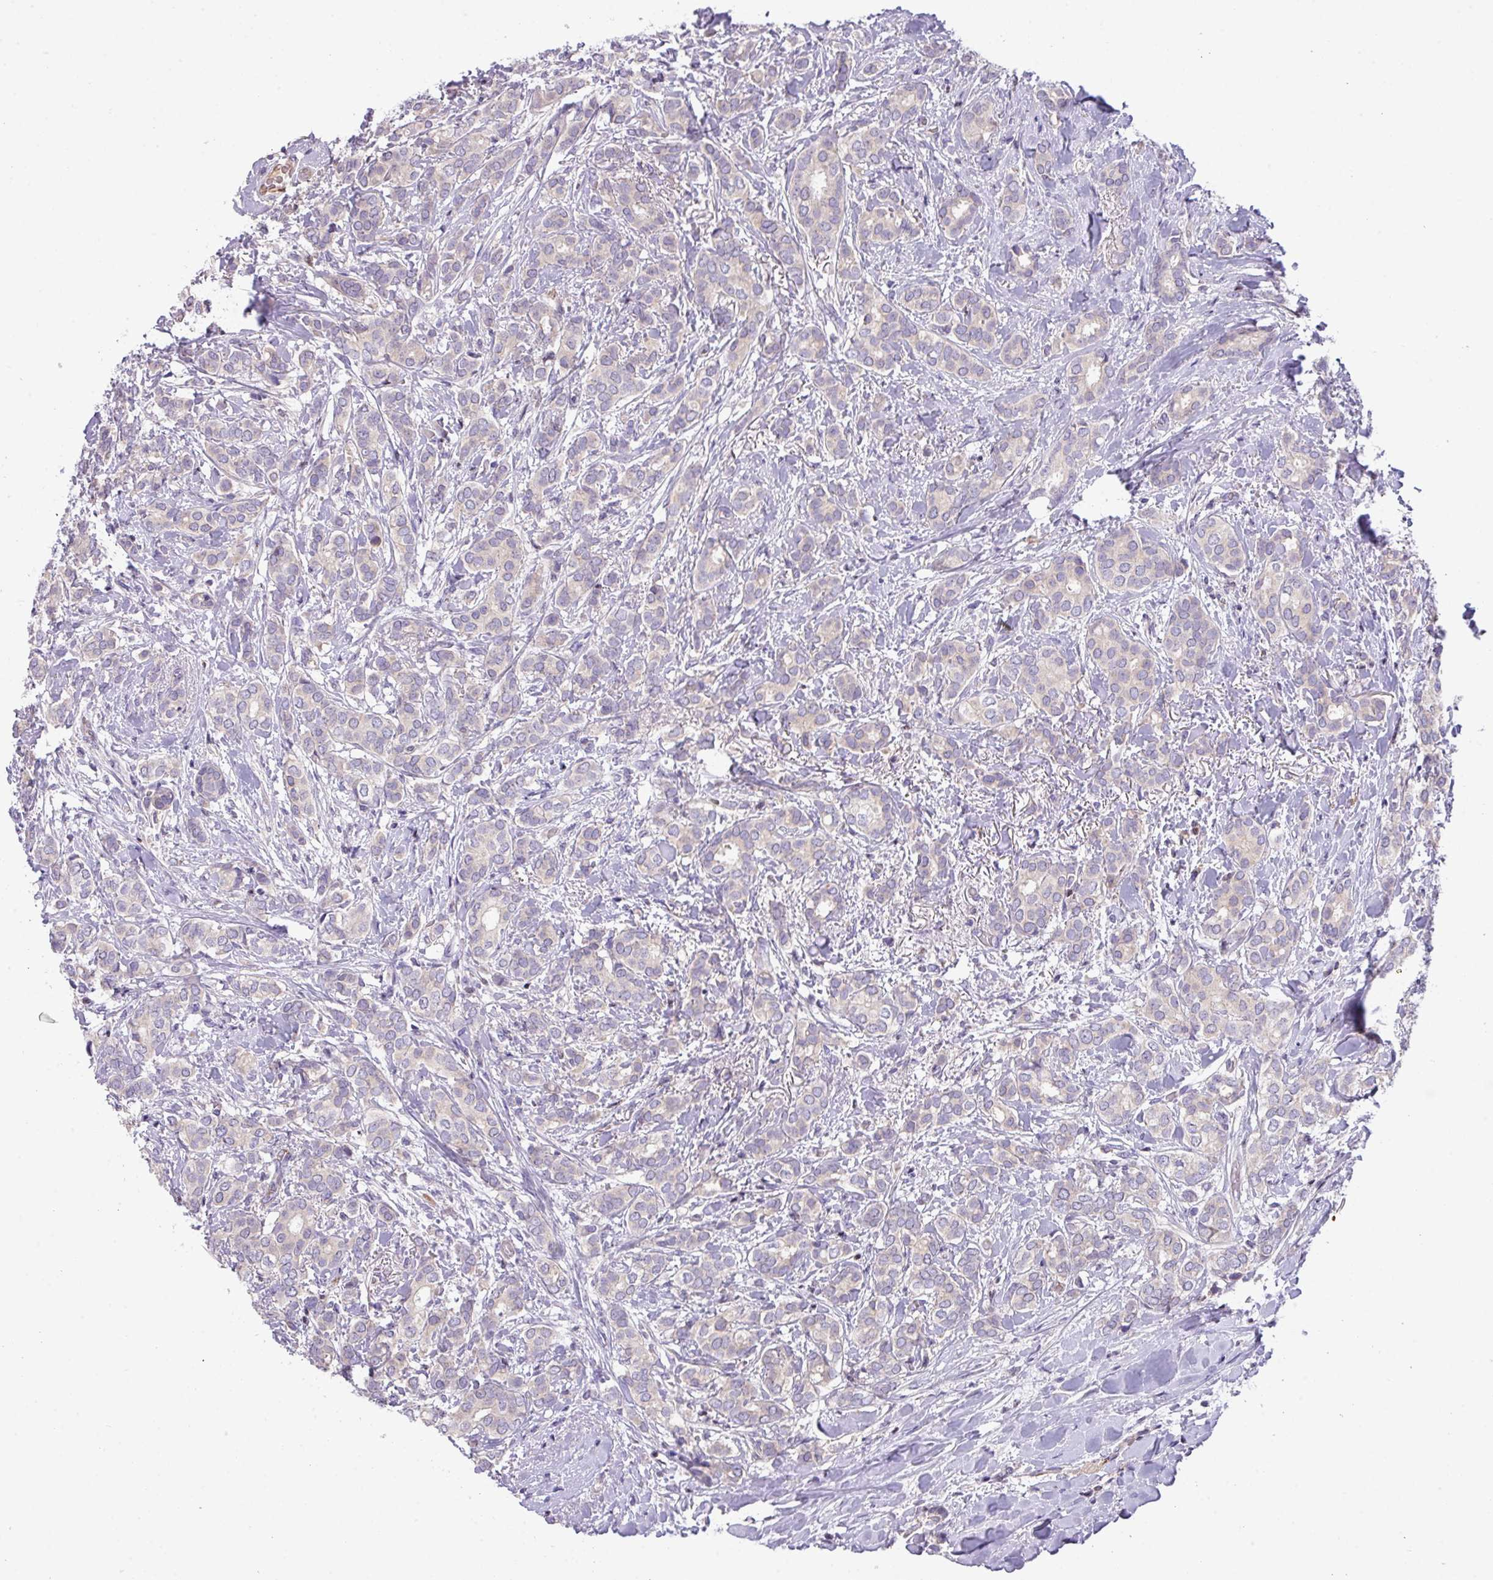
{"staining": {"intensity": "weak", "quantity": "<25%", "location": "cytoplasmic/membranous"}, "tissue": "breast cancer", "cell_type": "Tumor cells", "image_type": "cancer", "snomed": [{"axis": "morphology", "description": "Duct carcinoma"}, {"axis": "topography", "description": "Breast"}], "caption": "Immunohistochemistry (IHC) photomicrograph of neoplastic tissue: breast cancer stained with DAB displays no significant protein positivity in tumor cells.", "gene": "ZNF394", "patient": {"sex": "female", "age": 73}}